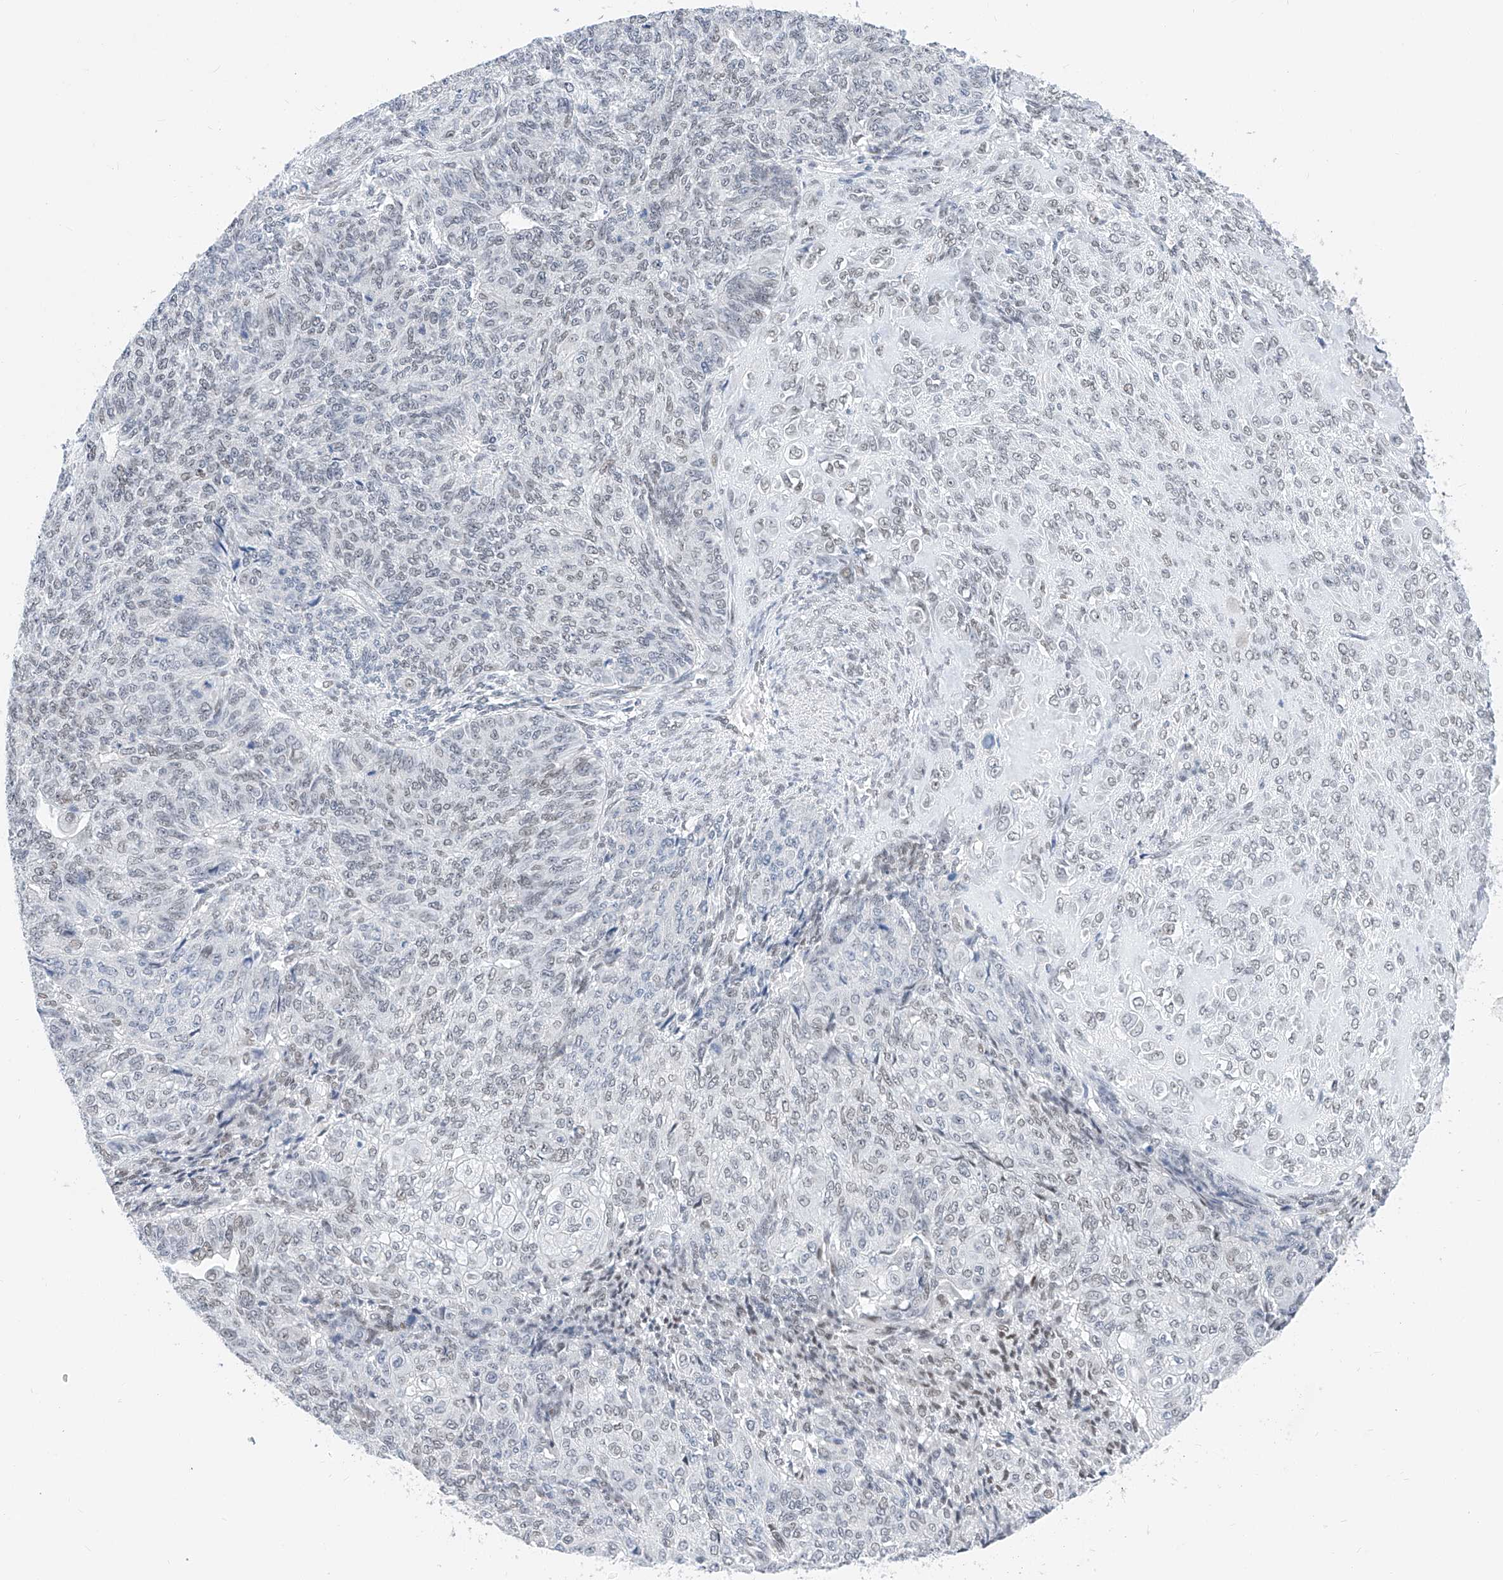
{"staining": {"intensity": "moderate", "quantity": "<25%", "location": "nuclear"}, "tissue": "endometrial cancer", "cell_type": "Tumor cells", "image_type": "cancer", "snomed": [{"axis": "morphology", "description": "Adenocarcinoma, NOS"}, {"axis": "topography", "description": "Endometrium"}], "caption": "Adenocarcinoma (endometrial) stained with DAB immunohistochemistry displays low levels of moderate nuclear staining in approximately <25% of tumor cells.", "gene": "KCNJ1", "patient": {"sex": "female", "age": 32}}